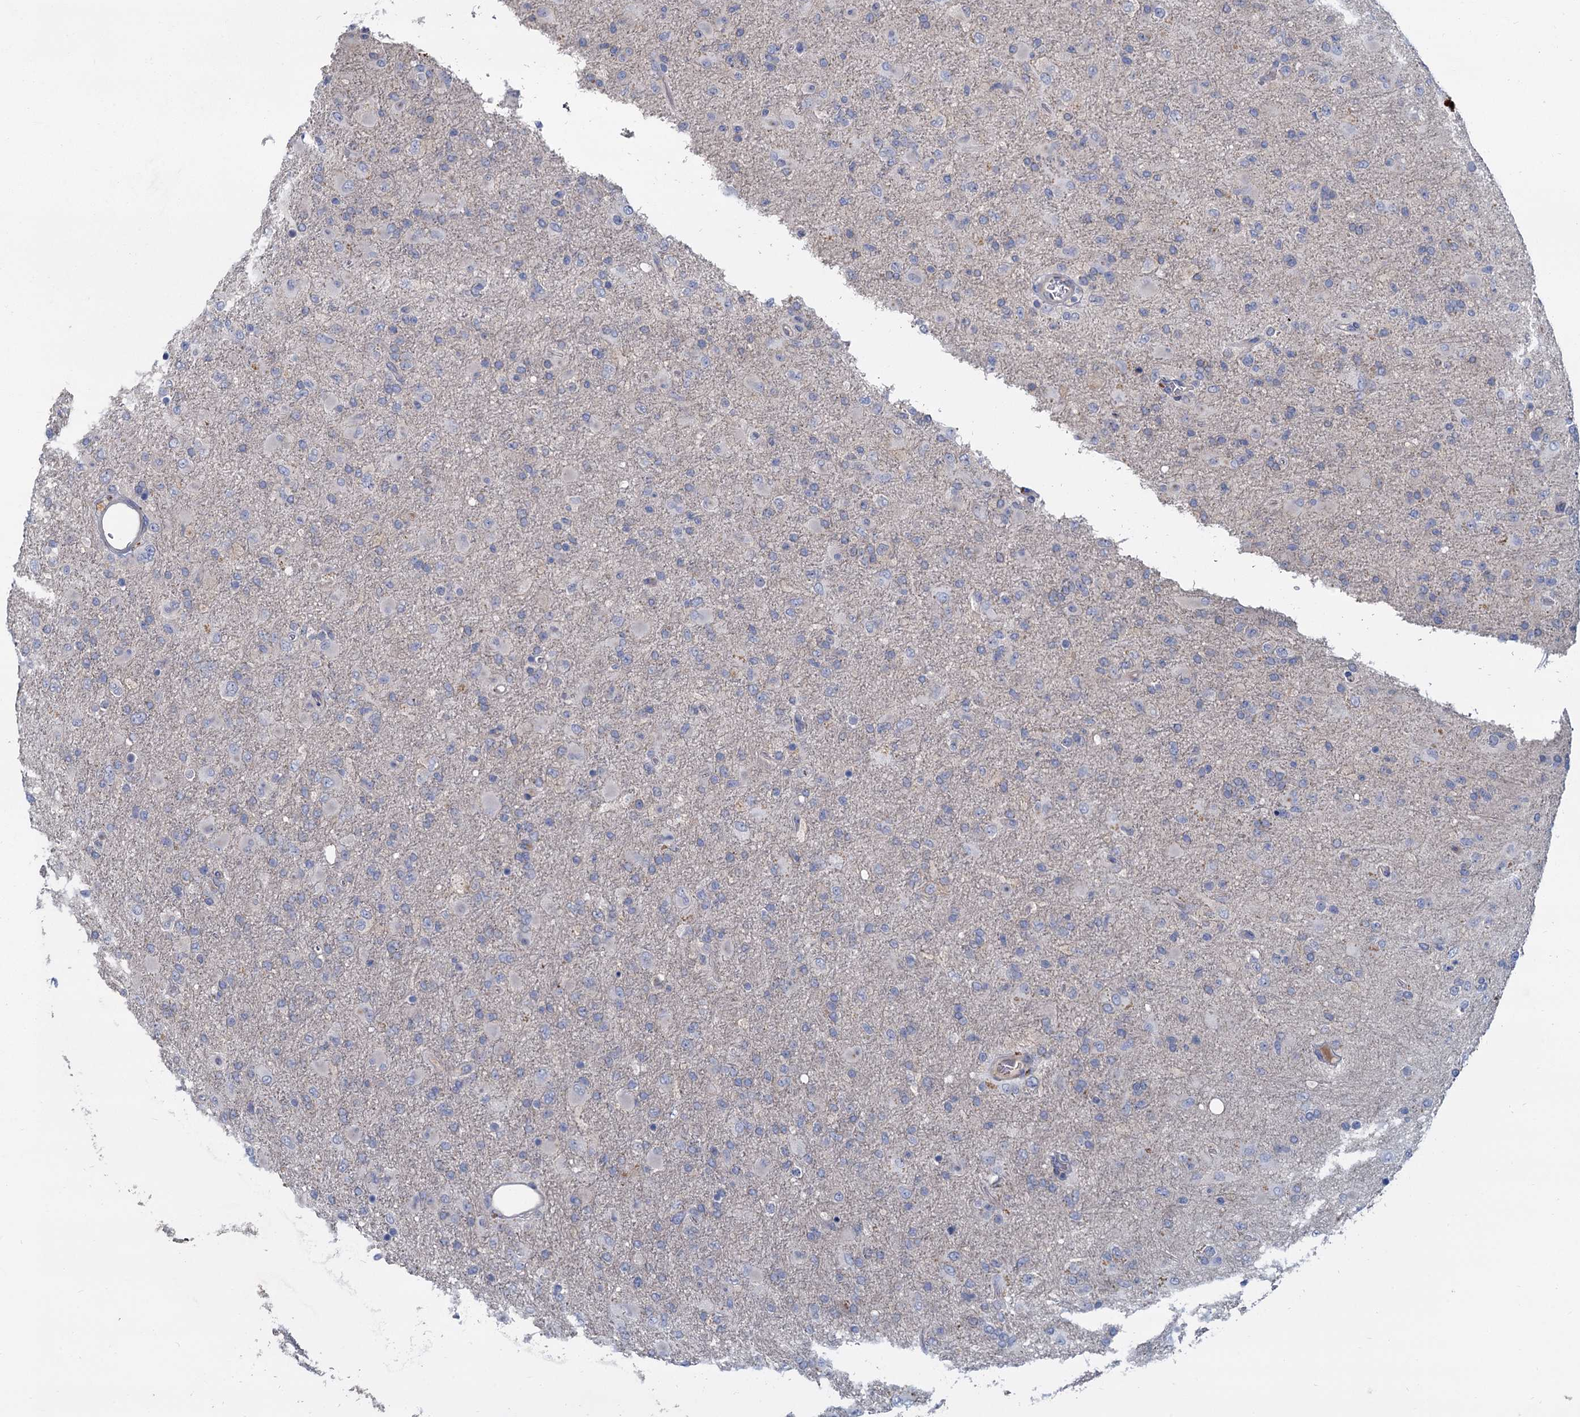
{"staining": {"intensity": "negative", "quantity": "none", "location": "none"}, "tissue": "glioma", "cell_type": "Tumor cells", "image_type": "cancer", "snomed": [{"axis": "morphology", "description": "Glioma, malignant, Low grade"}, {"axis": "topography", "description": "Brain"}], "caption": "Tumor cells show no significant staining in malignant low-grade glioma.", "gene": "ACSM3", "patient": {"sex": "male", "age": 65}}